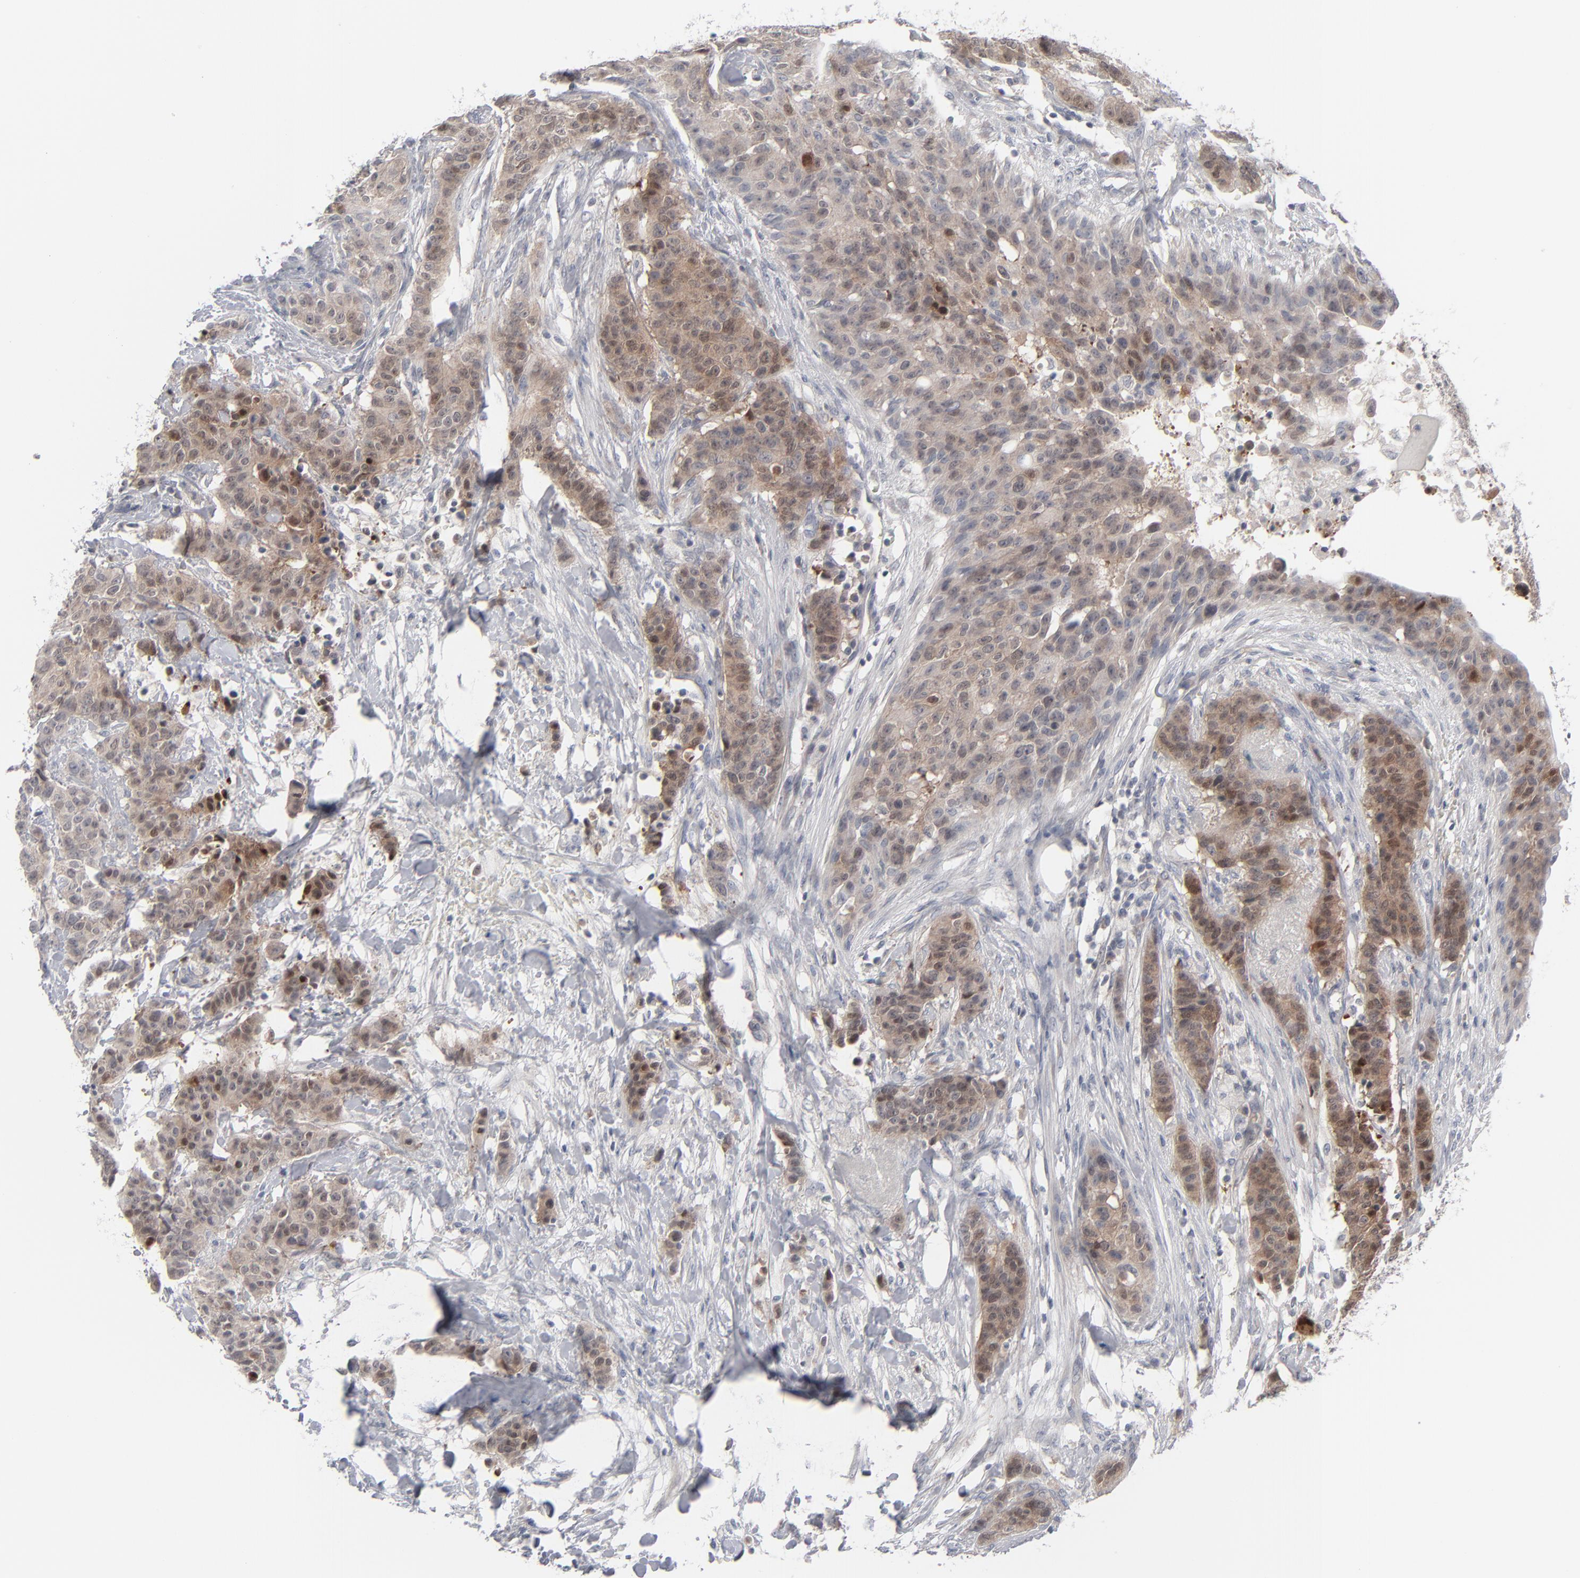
{"staining": {"intensity": "moderate", "quantity": ">75%", "location": "cytoplasmic/membranous"}, "tissue": "breast cancer", "cell_type": "Tumor cells", "image_type": "cancer", "snomed": [{"axis": "morphology", "description": "Duct carcinoma"}, {"axis": "topography", "description": "Breast"}], "caption": "Immunohistochemistry (IHC) of breast infiltrating ductal carcinoma demonstrates medium levels of moderate cytoplasmic/membranous expression in approximately >75% of tumor cells.", "gene": "POF1B", "patient": {"sex": "female", "age": 40}}